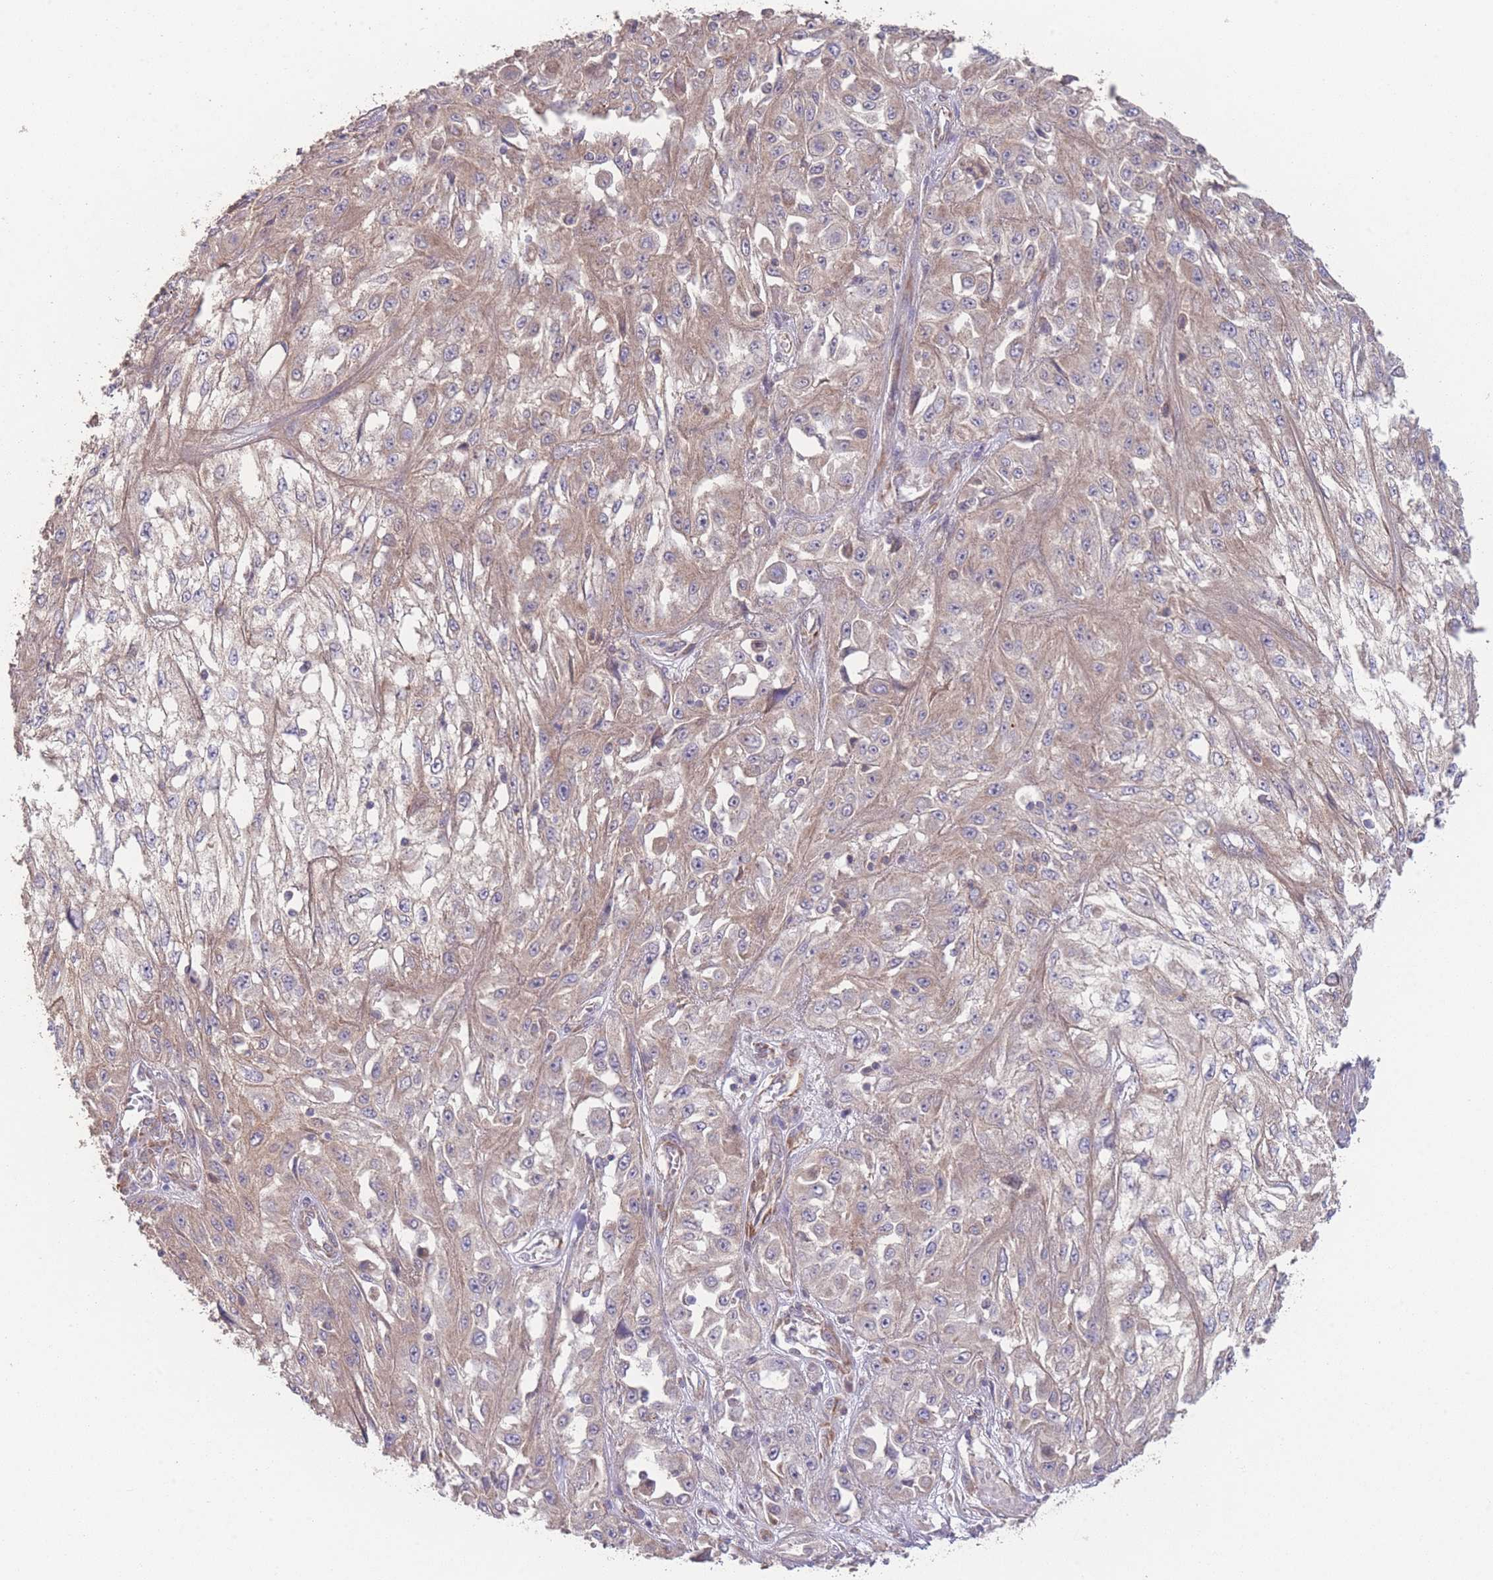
{"staining": {"intensity": "weak", "quantity": "25%-75%", "location": "cytoplasmic/membranous"}, "tissue": "skin cancer", "cell_type": "Tumor cells", "image_type": "cancer", "snomed": [{"axis": "morphology", "description": "Squamous cell carcinoma, NOS"}, {"axis": "morphology", "description": "Squamous cell carcinoma, metastatic, NOS"}, {"axis": "topography", "description": "Skin"}, {"axis": "topography", "description": "Lymph node"}], "caption": "Immunohistochemical staining of human skin squamous cell carcinoma exhibits low levels of weak cytoplasmic/membranous protein expression in about 25%-75% of tumor cells. (Brightfield microscopy of DAB IHC at high magnification).", "gene": "PXMP4", "patient": {"sex": "male", "age": 75}}